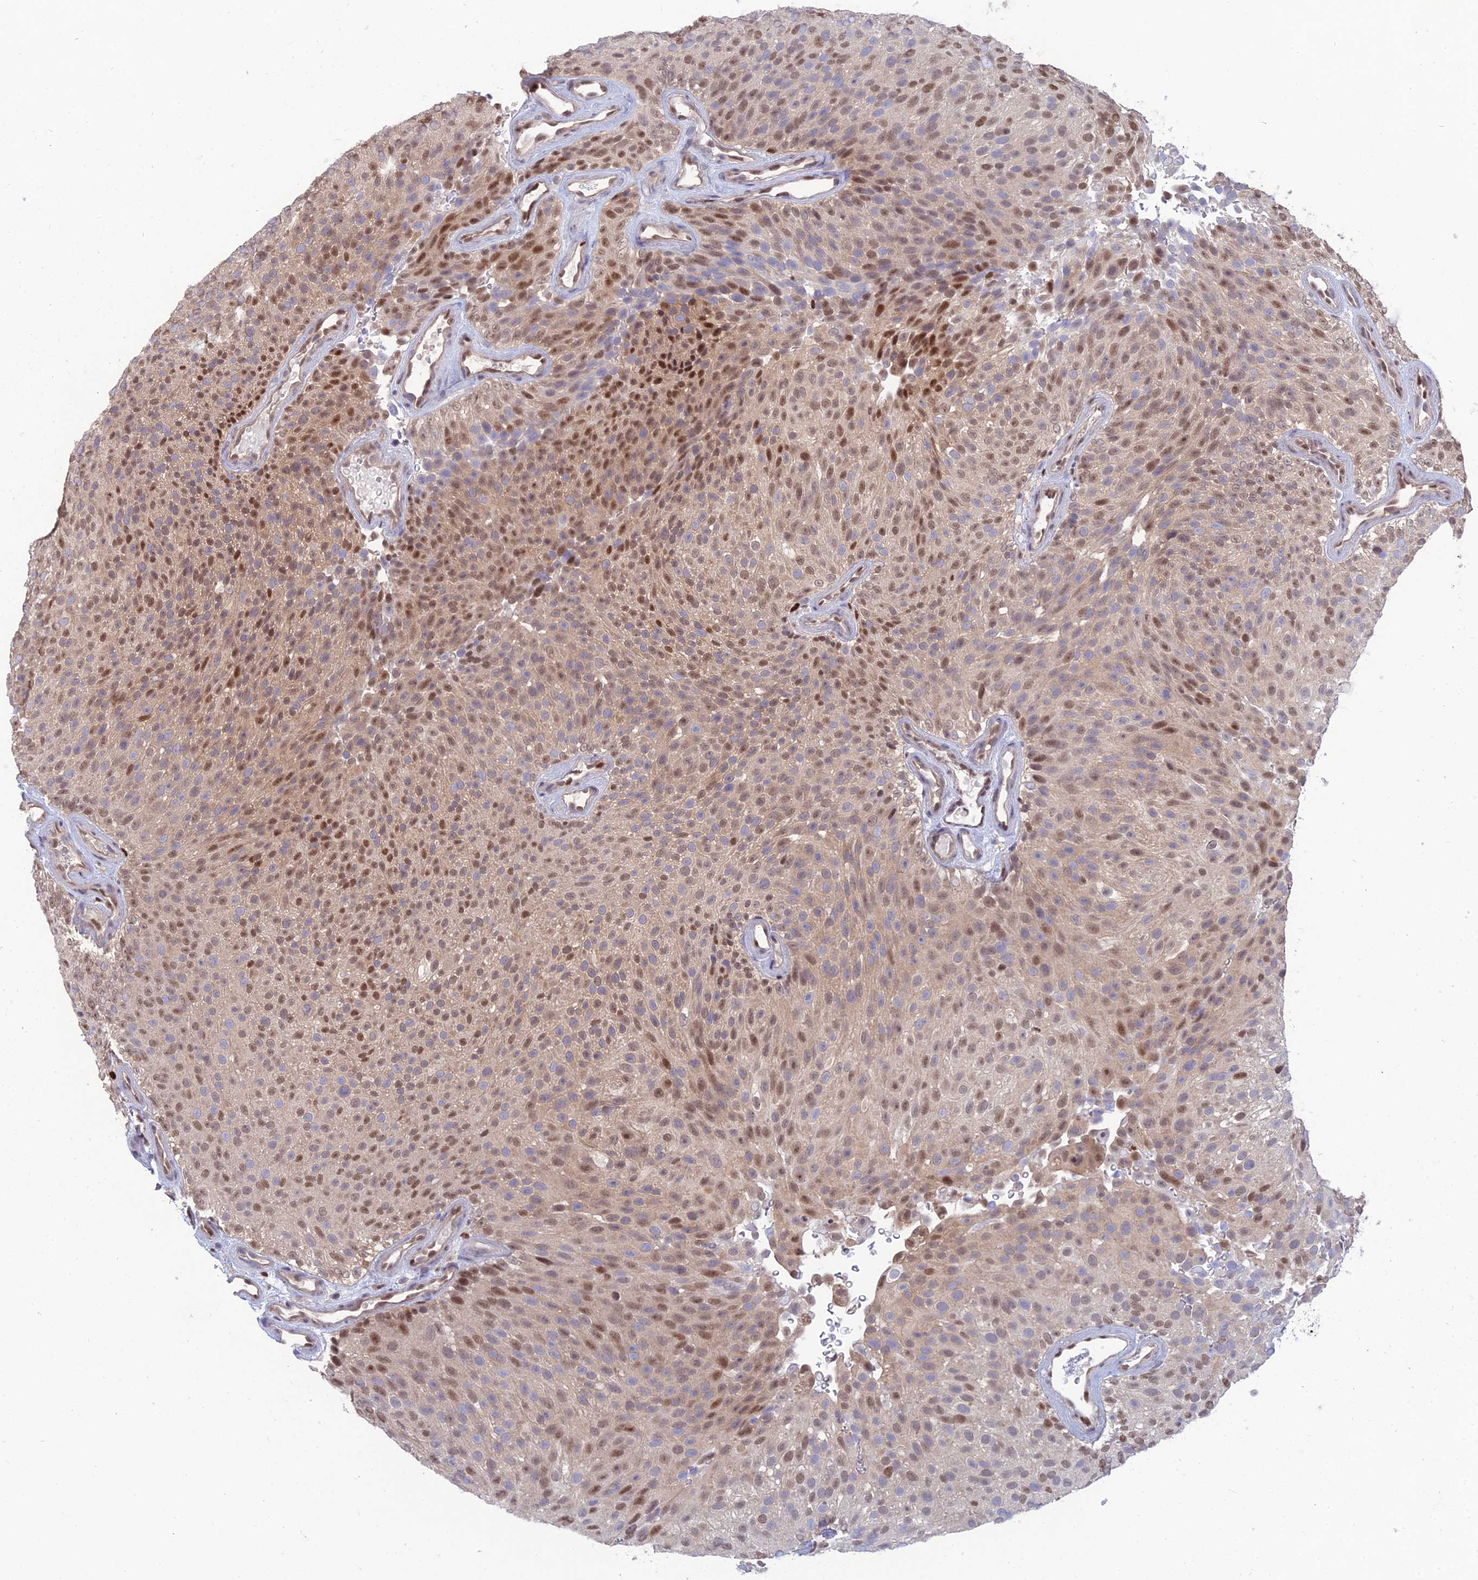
{"staining": {"intensity": "moderate", "quantity": "25%-75%", "location": "nuclear"}, "tissue": "urothelial cancer", "cell_type": "Tumor cells", "image_type": "cancer", "snomed": [{"axis": "morphology", "description": "Urothelial carcinoma, Low grade"}, {"axis": "topography", "description": "Urinary bladder"}], "caption": "Immunohistochemistry of human low-grade urothelial carcinoma demonstrates medium levels of moderate nuclear staining in approximately 25%-75% of tumor cells. (DAB (3,3'-diaminobenzidine) IHC, brown staining for protein, blue staining for nuclei).", "gene": "DNPEP", "patient": {"sex": "male", "age": 78}}